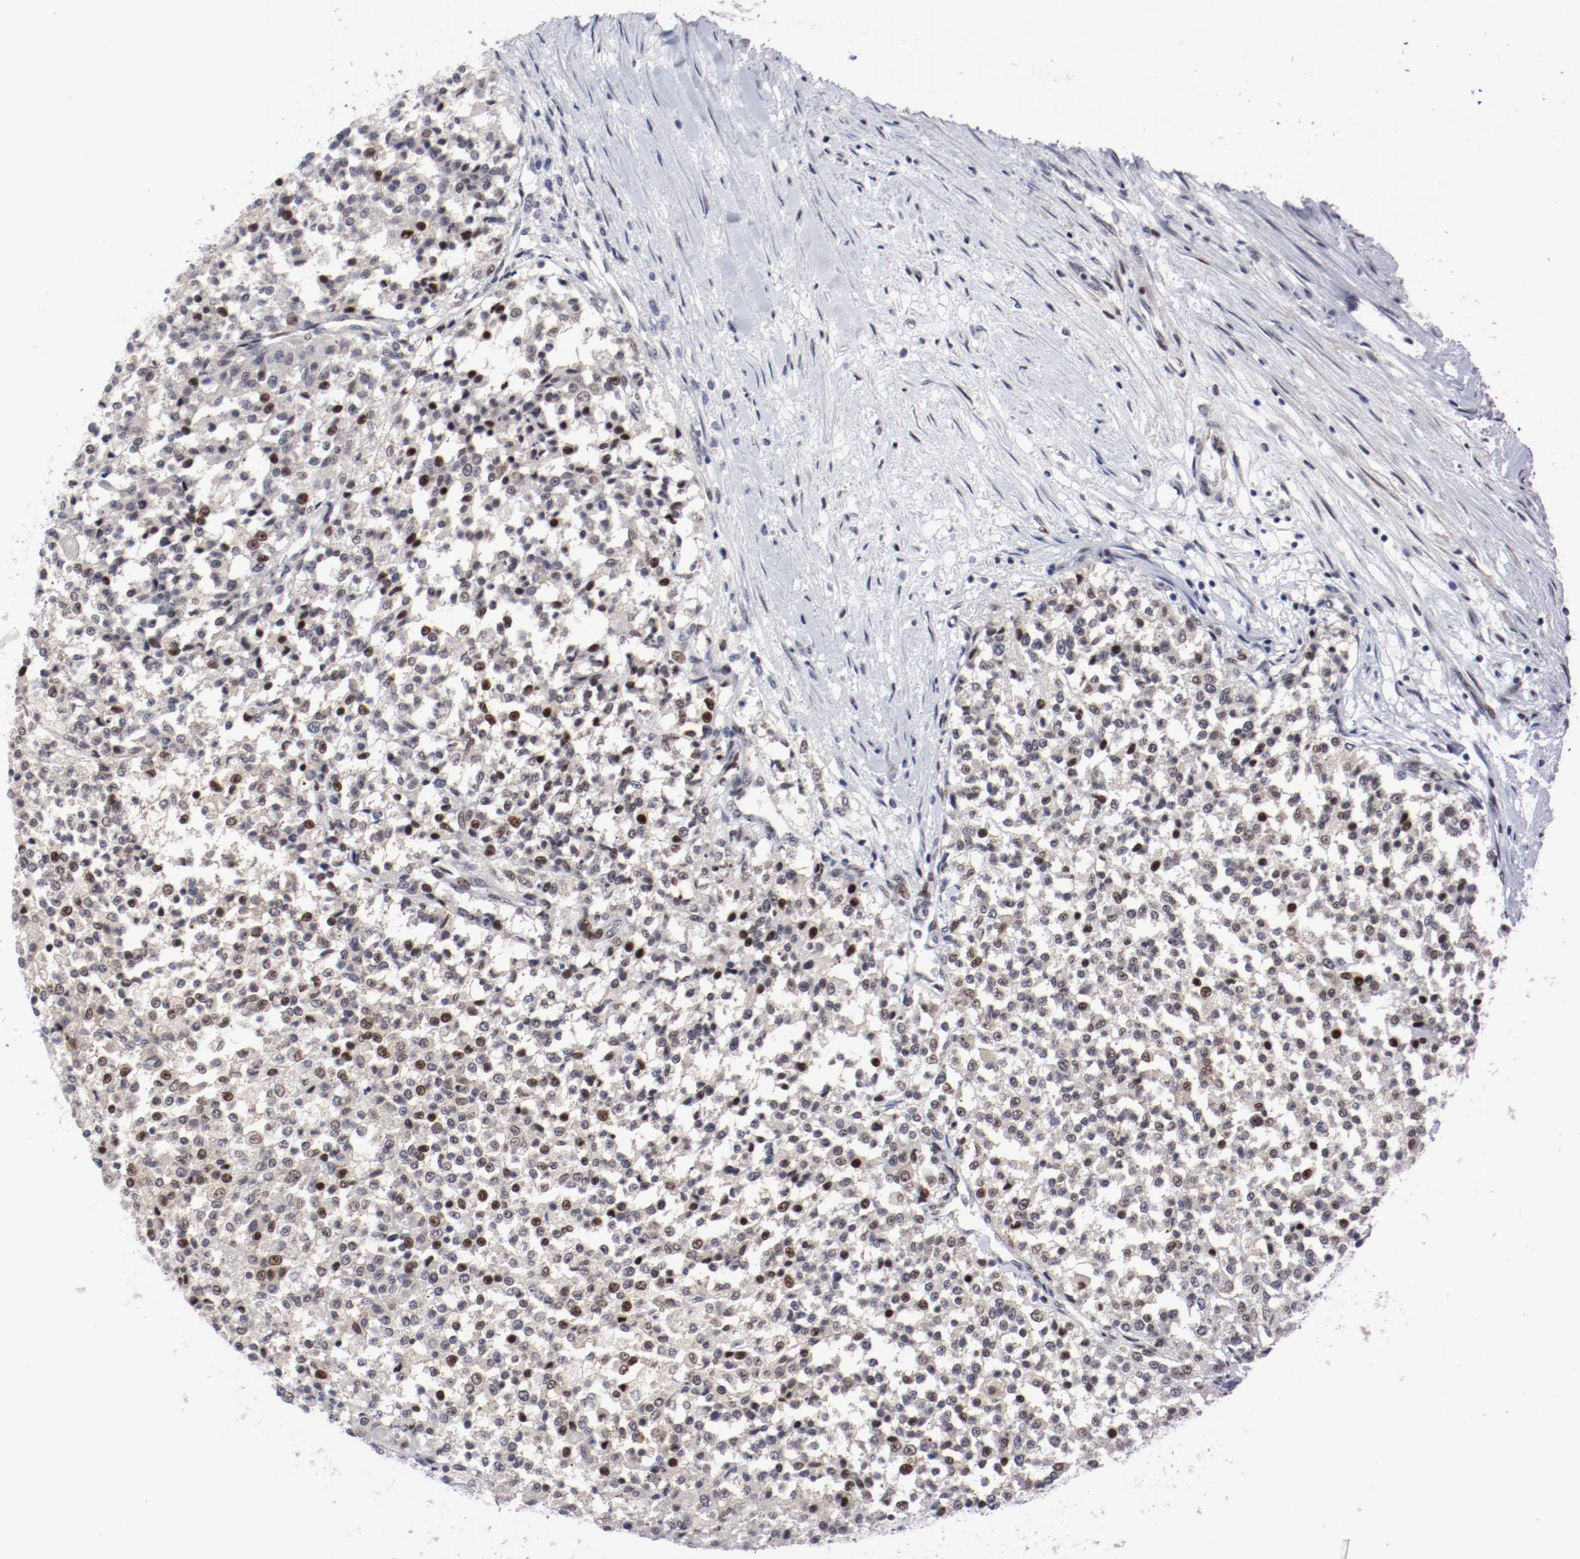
{"staining": {"intensity": "weak", "quantity": "25%-75%", "location": "nuclear"}, "tissue": "testis cancer", "cell_type": "Tumor cells", "image_type": "cancer", "snomed": [{"axis": "morphology", "description": "Seminoma, NOS"}, {"axis": "topography", "description": "Testis"}], "caption": "Testis cancer stained with a protein marker demonstrates weak staining in tumor cells.", "gene": "FSCB", "patient": {"sex": "male", "age": 59}}